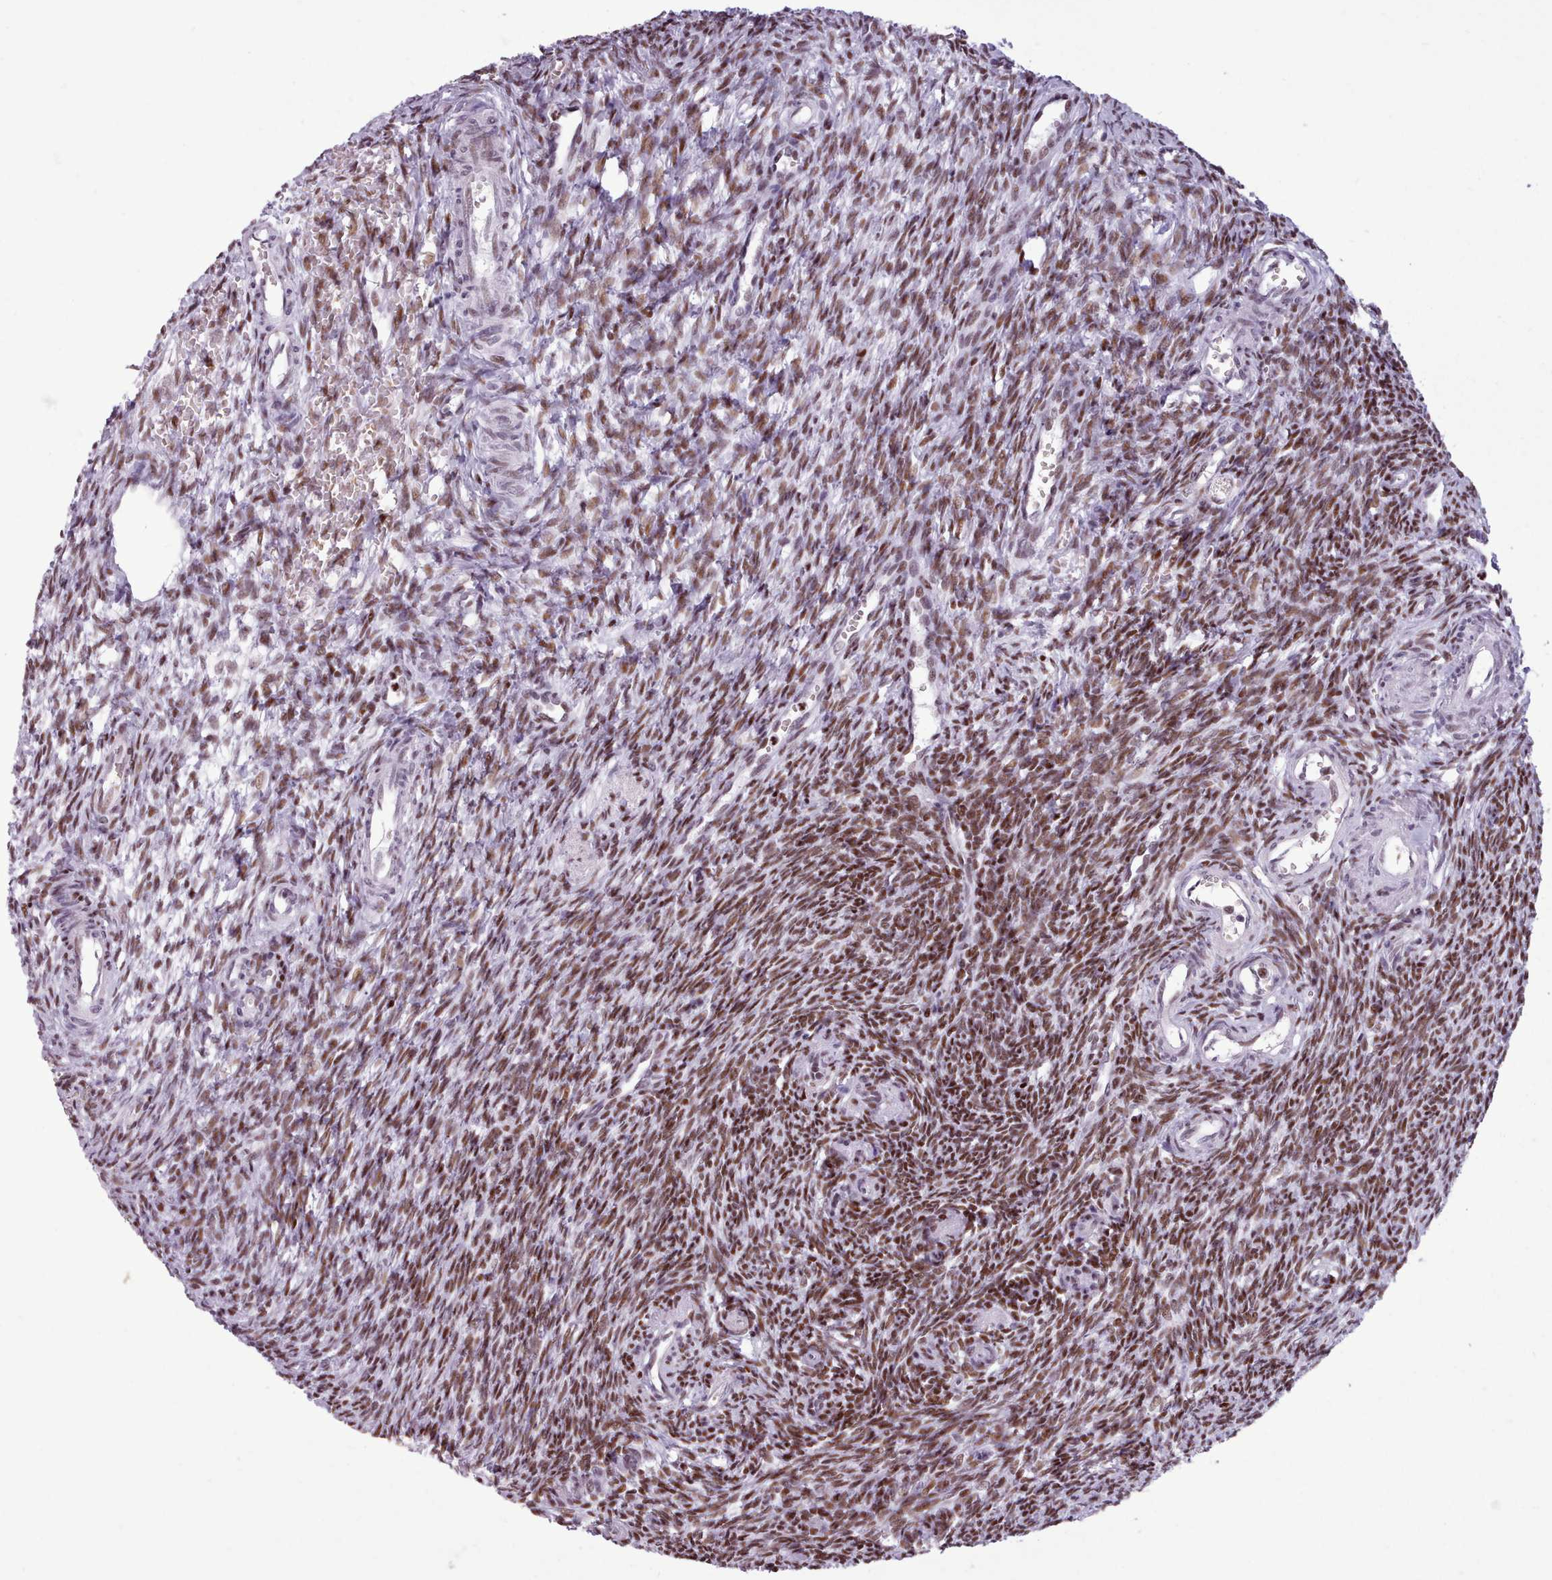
{"staining": {"intensity": "moderate", "quantity": ">75%", "location": "nuclear"}, "tissue": "ovary", "cell_type": "Ovarian stroma cells", "image_type": "normal", "snomed": [{"axis": "morphology", "description": "Normal tissue, NOS"}, {"axis": "topography", "description": "Ovary"}], "caption": "Moderate nuclear expression is appreciated in approximately >75% of ovarian stroma cells in normal ovary.", "gene": "SRSF4", "patient": {"sex": "female", "age": 39}}